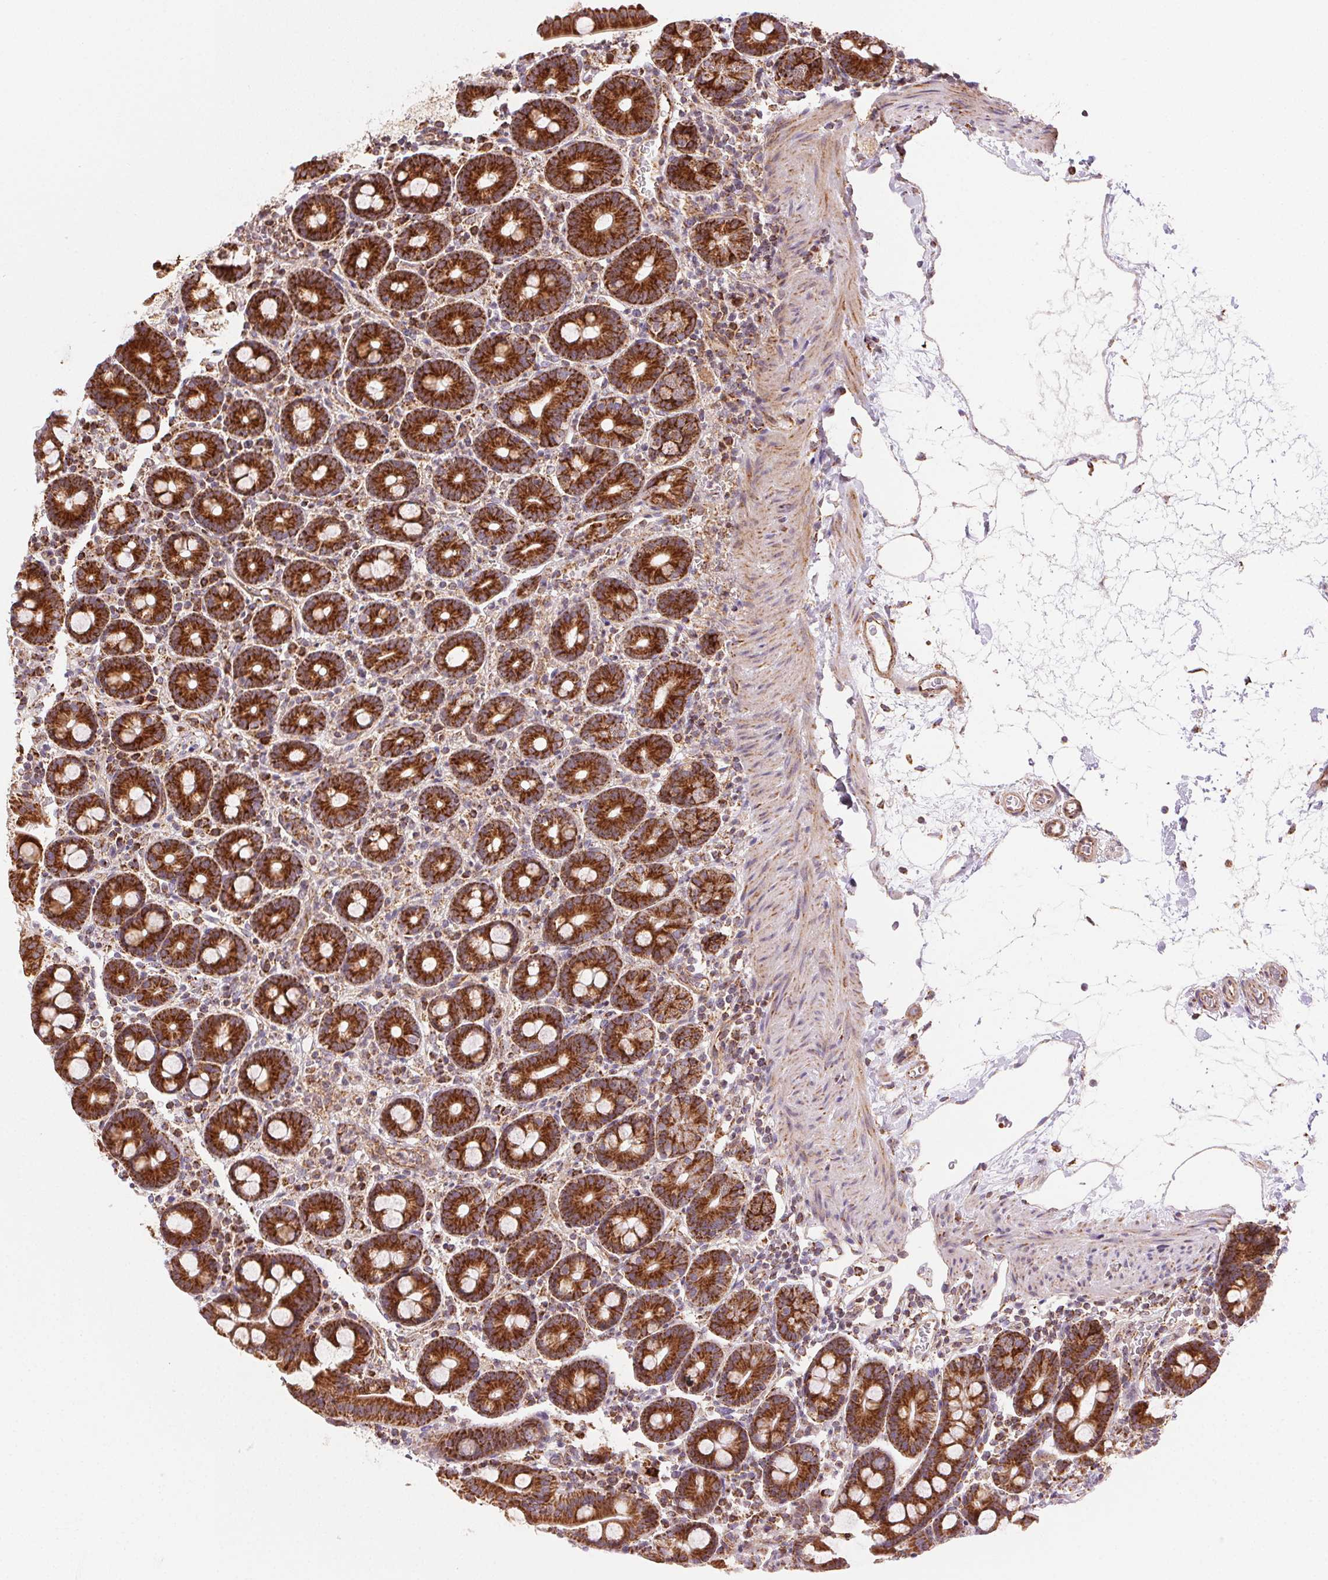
{"staining": {"intensity": "strong", "quantity": ">75%", "location": "cytoplasmic/membranous"}, "tissue": "duodenum", "cell_type": "Glandular cells", "image_type": "normal", "snomed": [{"axis": "morphology", "description": "Normal tissue, NOS"}, {"axis": "topography", "description": "Pancreas"}, {"axis": "topography", "description": "Duodenum"}], "caption": "DAB immunohistochemical staining of benign human duodenum demonstrates strong cytoplasmic/membranous protein staining in approximately >75% of glandular cells.", "gene": "CLPB", "patient": {"sex": "male", "age": 59}}